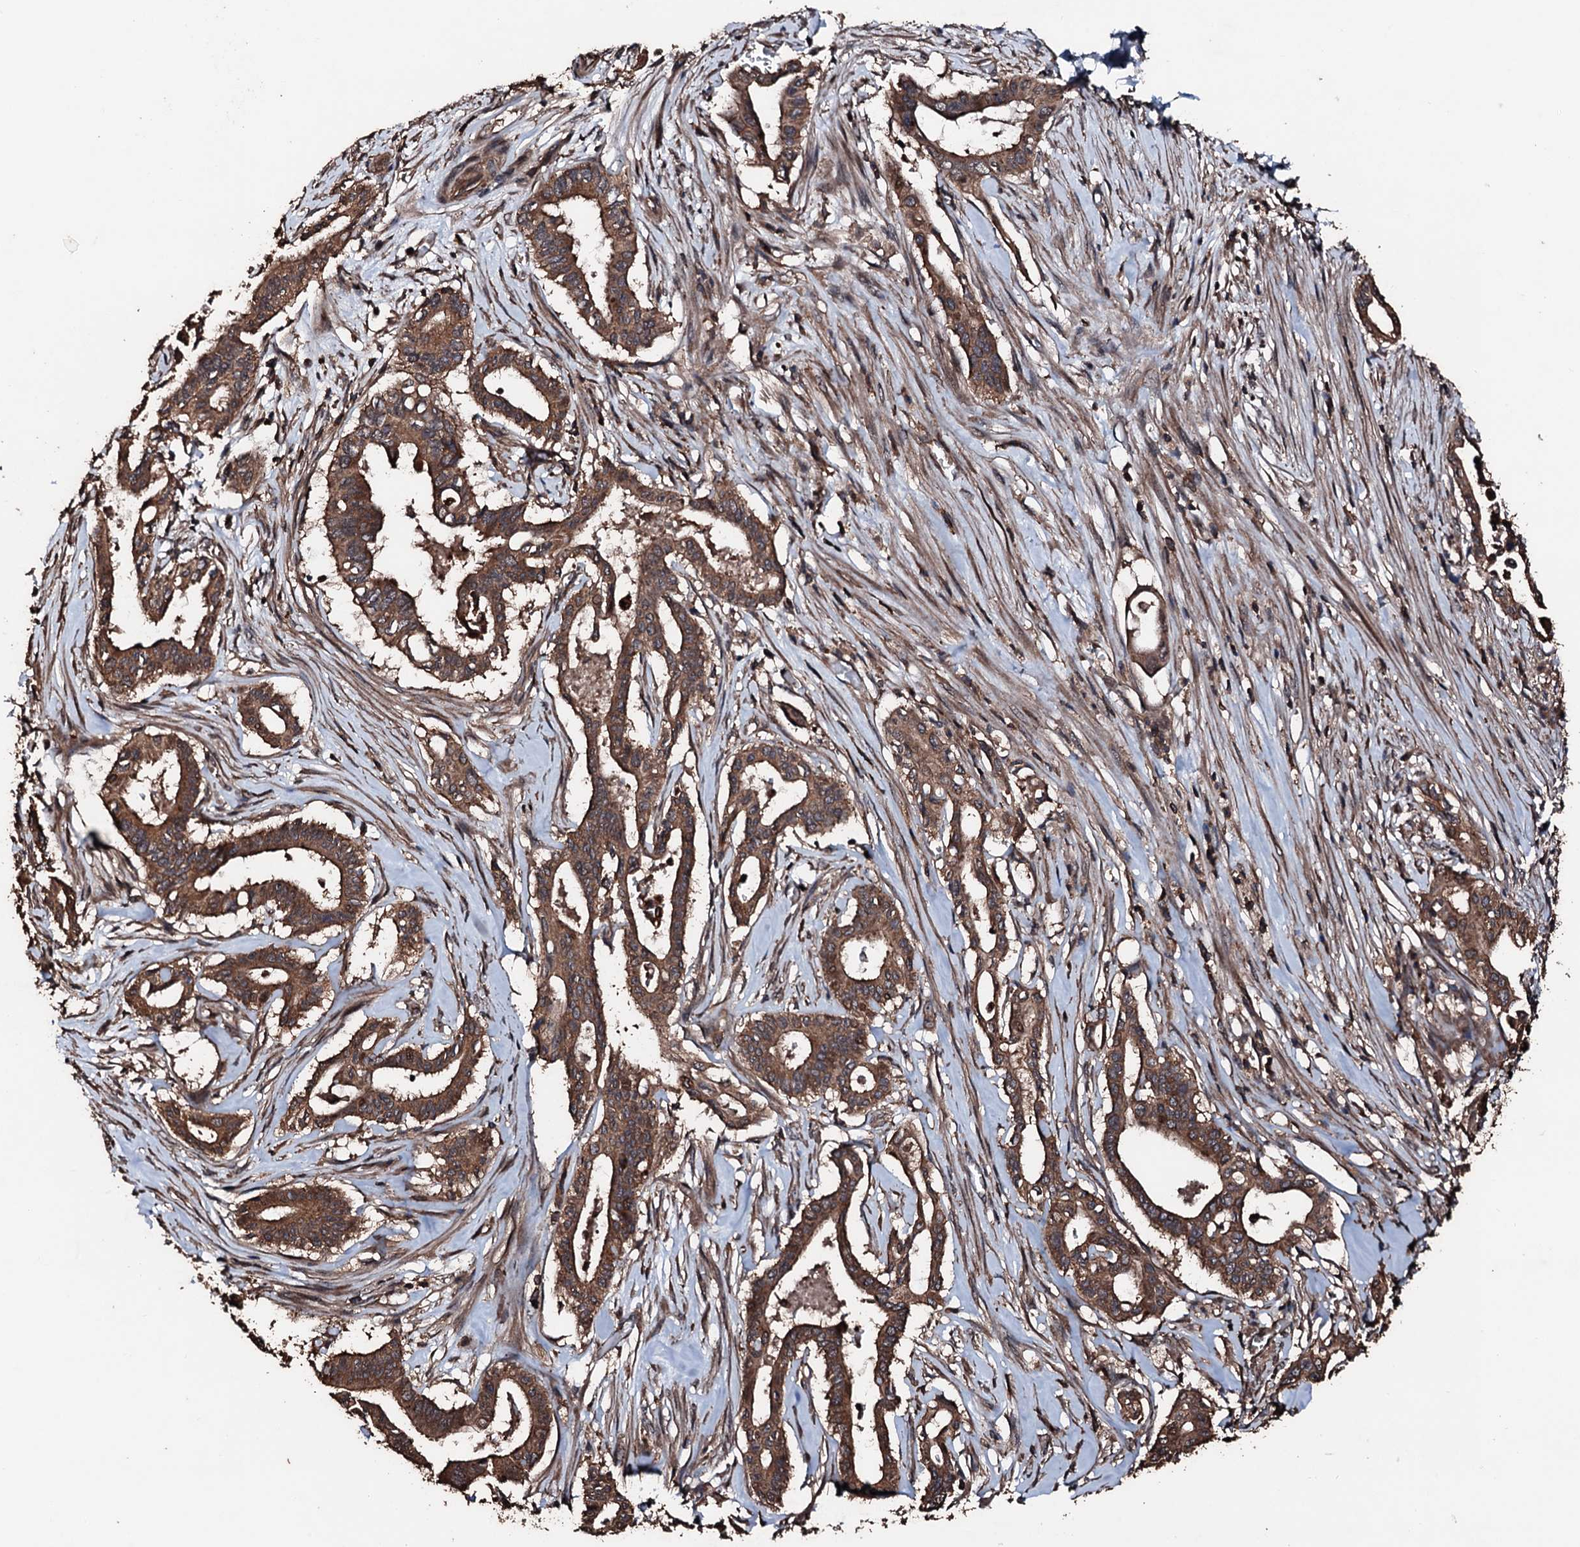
{"staining": {"intensity": "strong", "quantity": ">75%", "location": "cytoplasmic/membranous"}, "tissue": "pancreatic cancer", "cell_type": "Tumor cells", "image_type": "cancer", "snomed": [{"axis": "morphology", "description": "Adenocarcinoma, NOS"}, {"axis": "topography", "description": "Pancreas"}], "caption": "Pancreatic cancer (adenocarcinoma) stained with immunohistochemistry (IHC) exhibits strong cytoplasmic/membranous positivity in about >75% of tumor cells.", "gene": "KIF18A", "patient": {"sex": "female", "age": 77}}